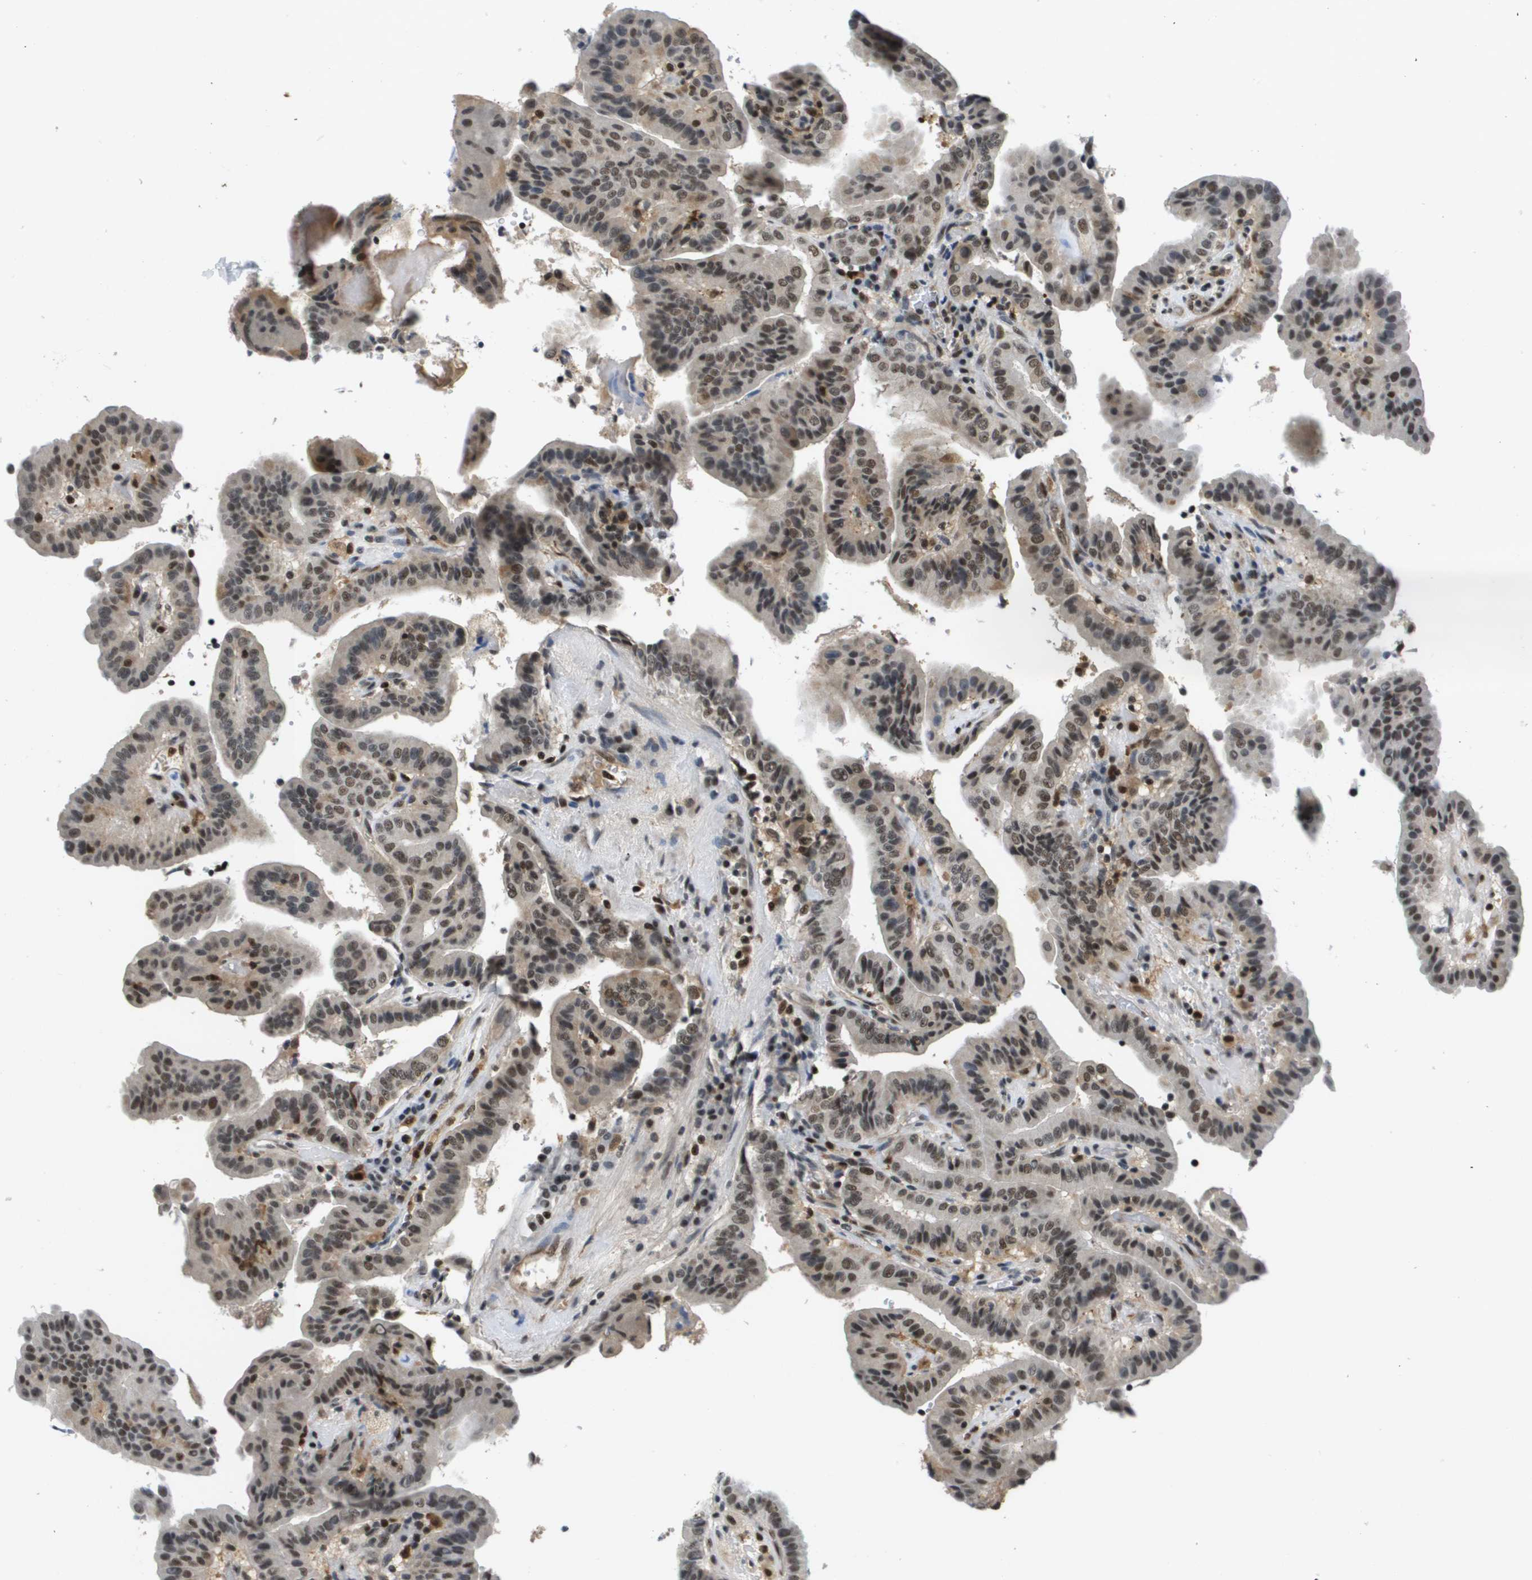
{"staining": {"intensity": "moderate", "quantity": ">75%", "location": "cytoplasmic/membranous,nuclear"}, "tissue": "thyroid cancer", "cell_type": "Tumor cells", "image_type": "cancer", "snomed": [{"axis": "morphology", "description": "Papillary adenocarcinoma, NOS"}, {"axis": "topography", "description": "Thyroid gland"}], "caption": "Human papillary adenocarcinoma (thyroid) stained with a protein marker demonstrates moderate staining in tumor cells.", "gene": "EP400", "patient": {"sex": "male", "age": 33}}